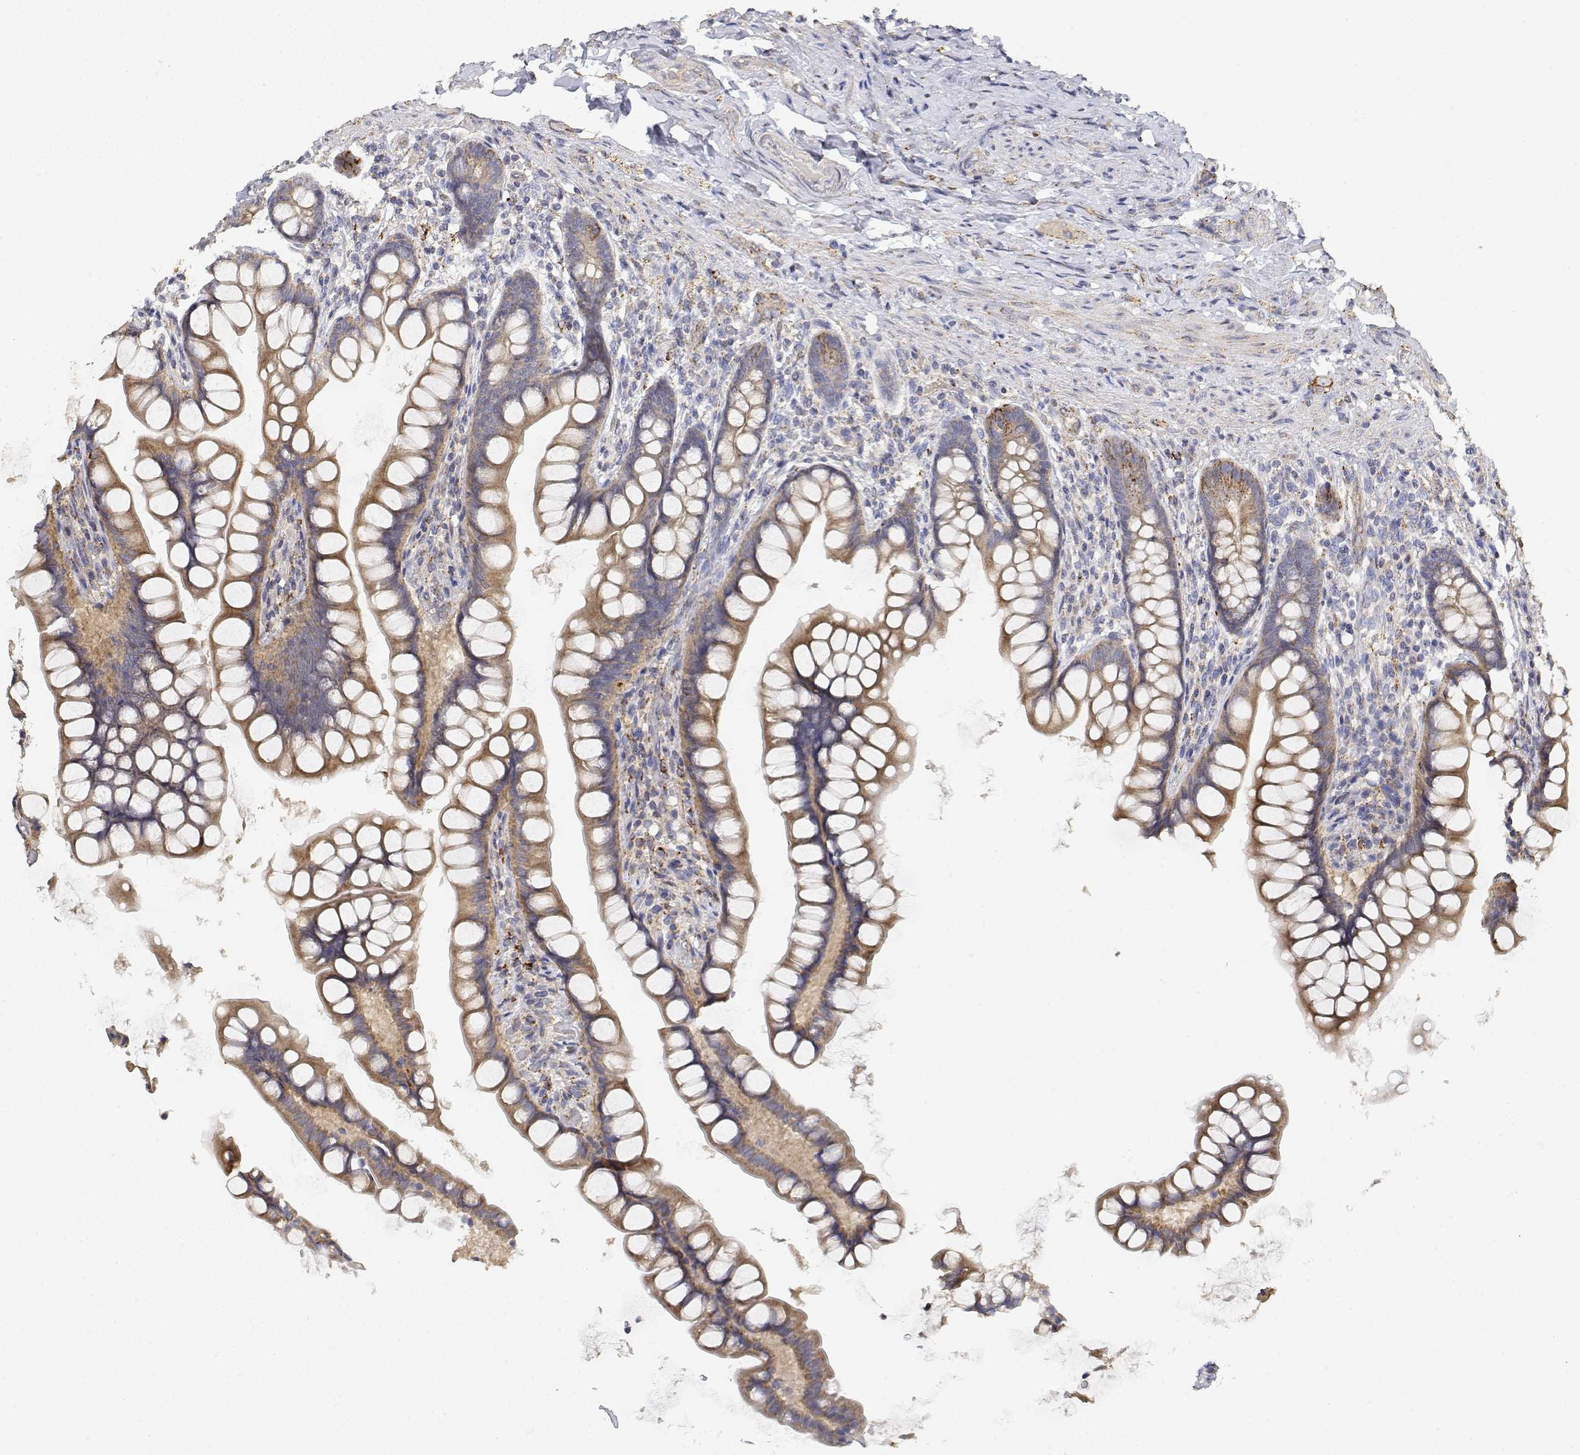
{"staining": {"intensity": "weak", "quantity": "25%-75%", "location": "cytoplasmic/membranous"}, "tissue": "small intestine", "cell_type": "Glandular cells", "image_type": "normal", "snomed": [{"axis": "morphology", "description": "Normal tissue, NOS"}, {"axis": "topography", "description": "Small intestine"}], "caption": "Glandular cells demonstrate low levels of weak cytoplasmic/membranous expression in approximately 25%-75% of cells in unremarkable small intestine.", "gene": "LONRF3", "patient": {"sex": "male", "age": 70}}